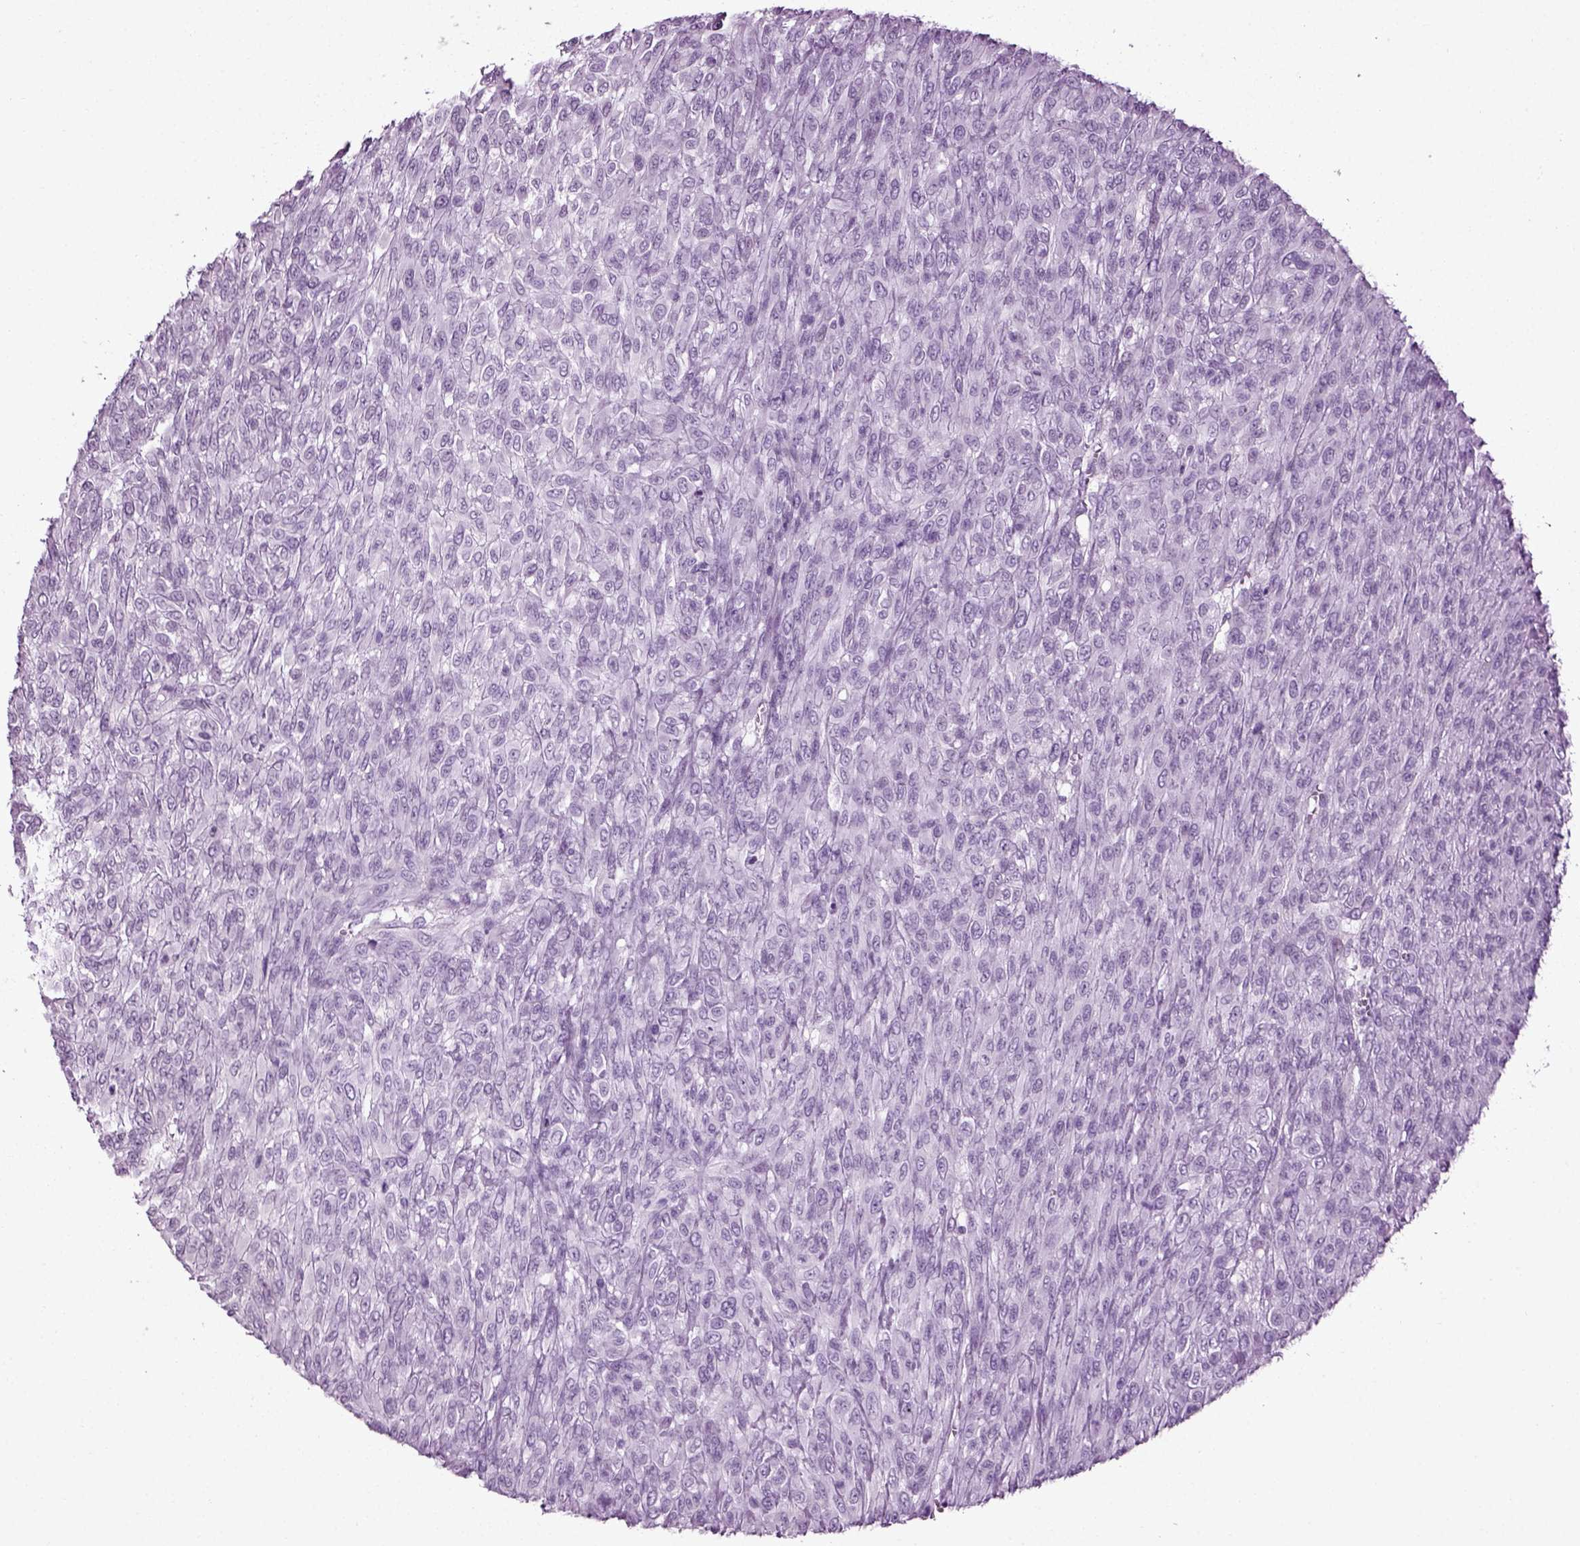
{"staining": {"intensity": "negative", "quantity": "none", "location": "none"}, "tissue": "renal cancer", "cell_type": "Tumor cells", "image_type": "cancer", "snomed": [{"axis": "morphology", "description": "Adenocarcinoma, NOS"}, {"axis": "topography", "description": "Kidney"}], "caption": "Adenocarcinoma (renal) was stained to show a protein in brown. There is no significant staining in tumor cells.", "gene": "SLC26A8", "patient": {"sex": "male", "age": 58}}